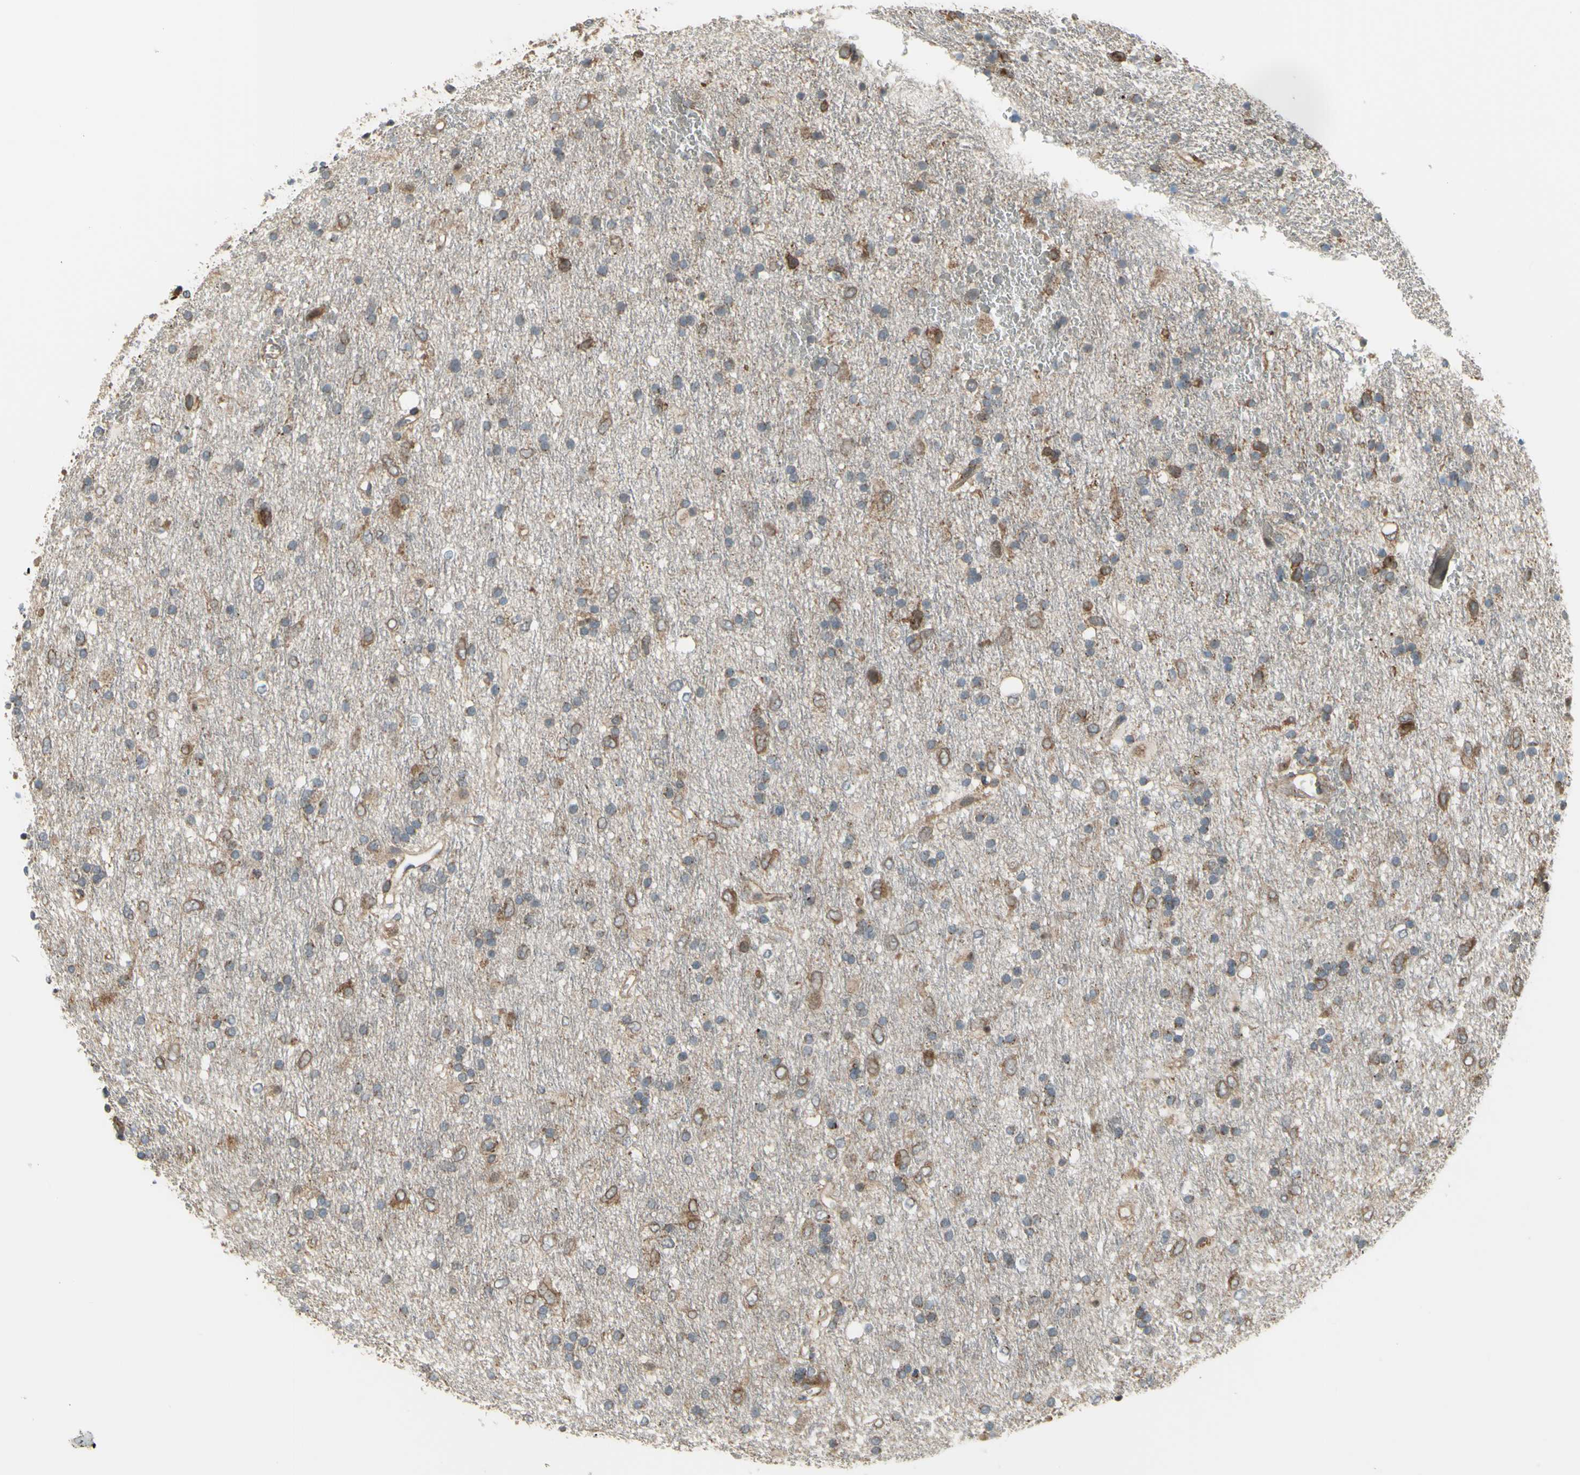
{"staining": {"intensity": "moderate", "quantity": "25%-75%", "location": "cytoplasmic/membranous"}, "tissue": "glioma", "cell_type": "Tumor cells", "image_type": "cancer", "snomed": [{"axis": "morphology", "description": "Glioma, malignant, Low grade"}, {"axis": "topography", "description": "Brain"}], "caption": "Immunohistochemistry (DAB) staining of glioma reveals moderate cytoplasmic/membranous protein positivity in about 25%-75% of tumor cells.", "gene": "SLC39A9", "patient": {"sex": "male", "age": 77}}